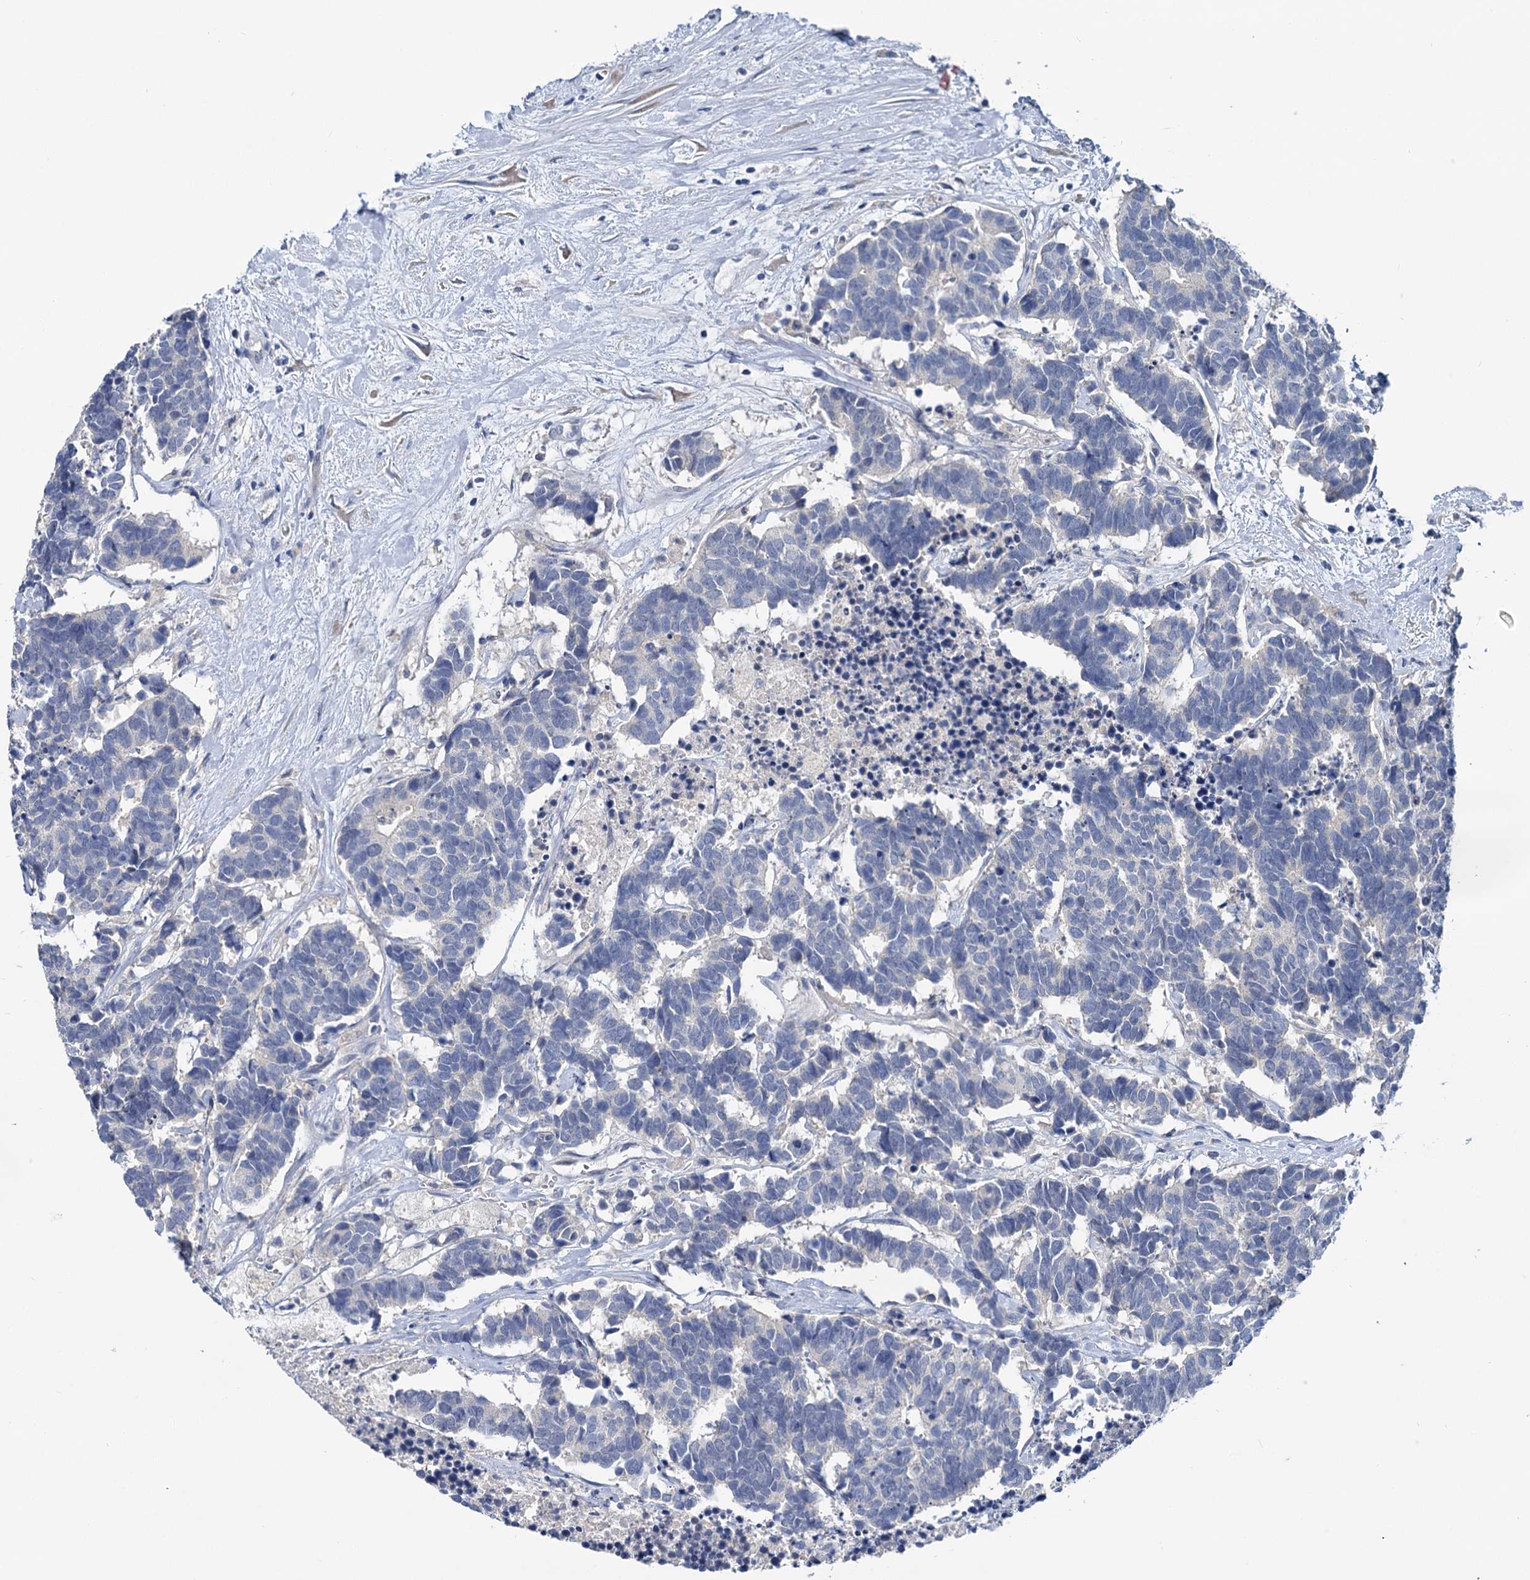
{"staining": {"intensity": "negative", "quantity": "none", "location": "none"}, "tissue": "carcinoid", "cell_type": "Tumor cells", "image_type": "cancer", "snomed": [{"axis": "morphology", "description": "Carcinoma, NOS"}, {"axis": "morphology", "description": "Carcinoid, malignant, NOS"}, {"axis": "topography", "description": "Urinary bladder"}], "caption": "There is no significant expression in tumor cells of carcinoid.", "gene": "ANKRD42", "patient": {"sex": "male", "age": 57}}